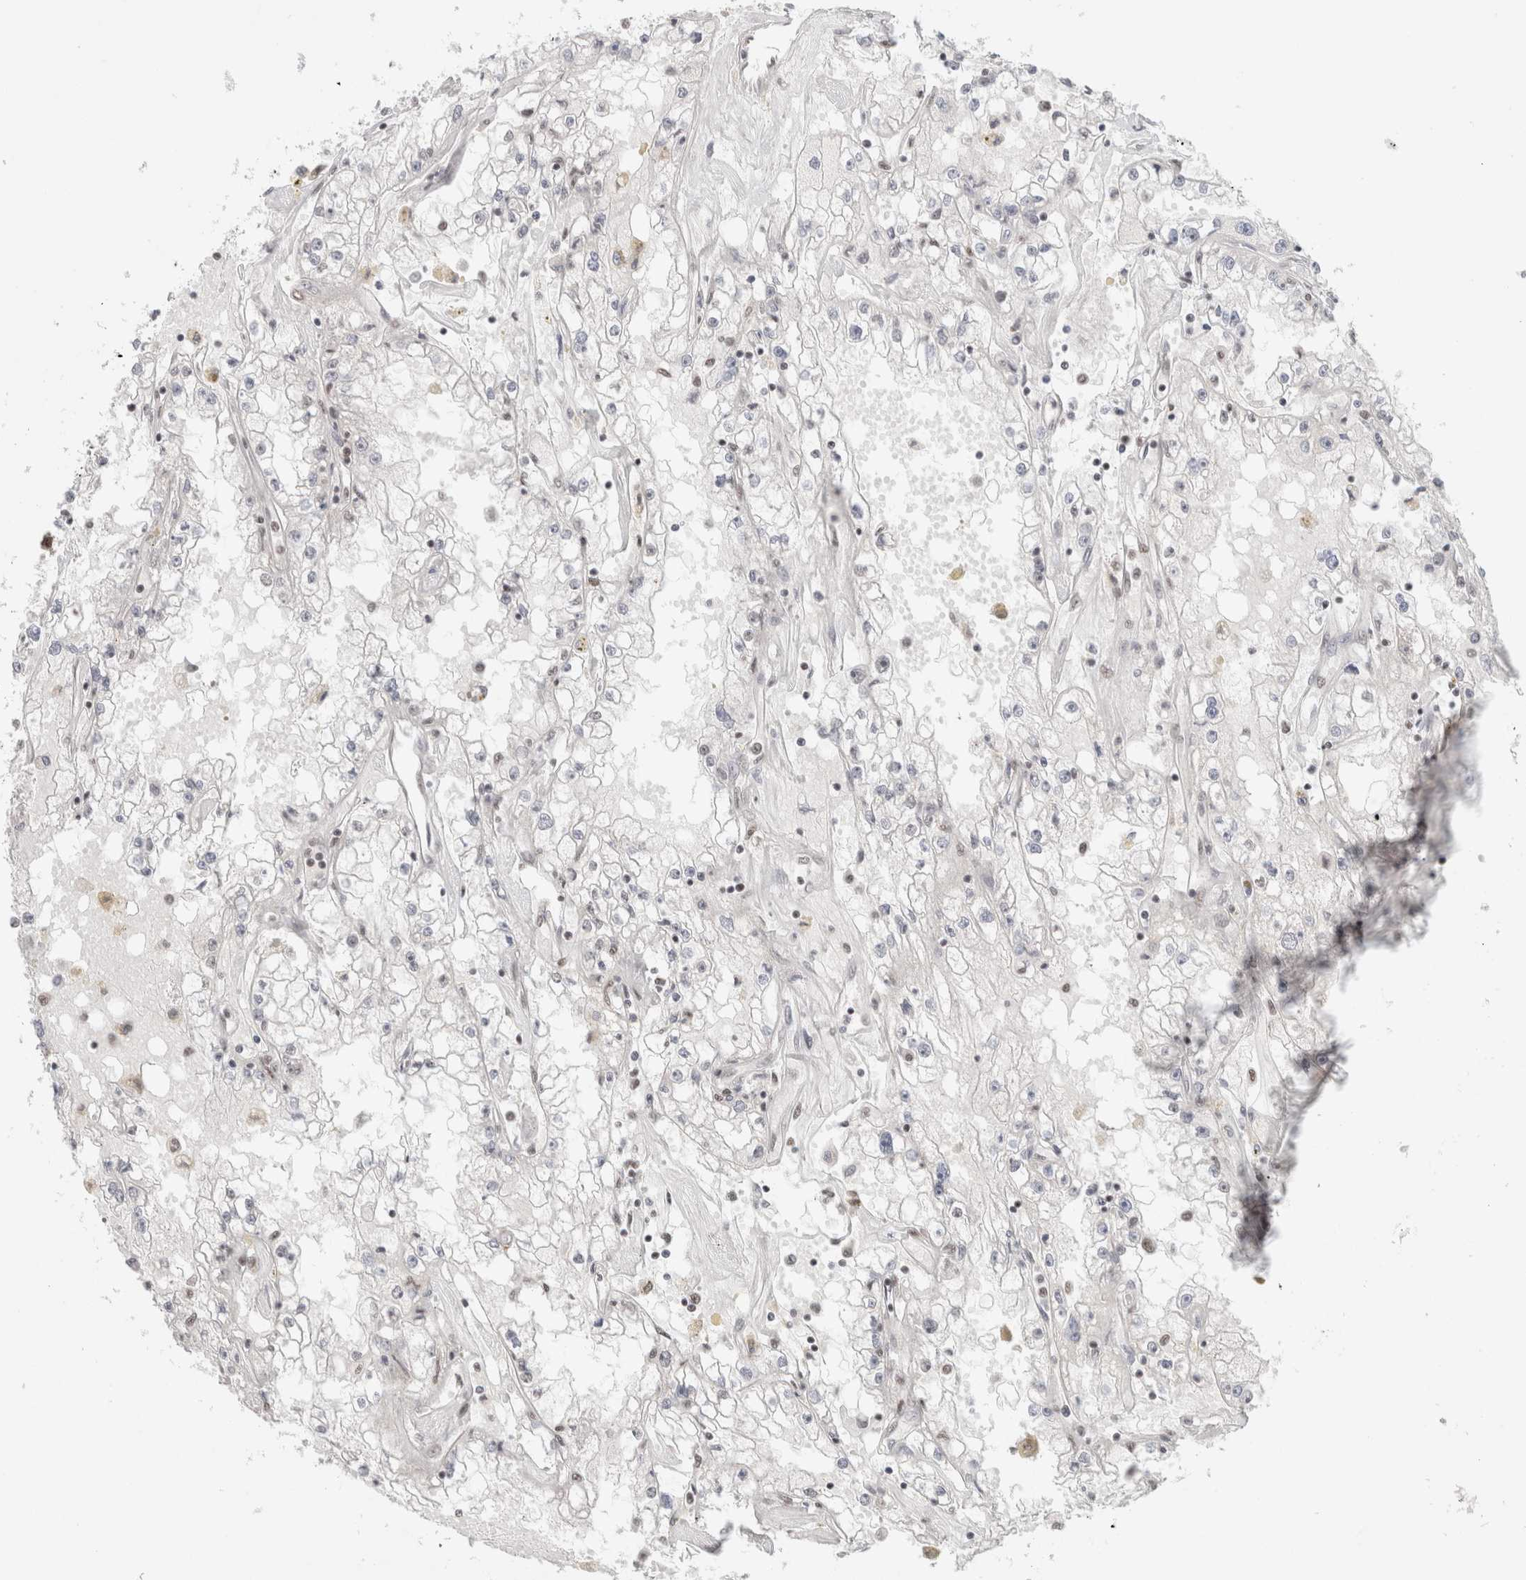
{"staining": {"intensity": "negative", "quantity": "none", "location": "none"}, "tissue": "renal cancer", "cell_type": "Tumor cells", "image_type": "cancer", "snomed": [{"axis": "morphology", "description": "Adenocarcinoma, NOS"}, {"axis": "topography", "description": "Kidney"}], "caption": "A high-resolution image shows immunohistochemistry (IHC) staining of adenocarcinoma (renal), which reveals no significant expression in tumor cells. (Stains: DAB (3,3'-diaminobenzidine) immunohistochemistry (IHC) with hematoxylin counter stain, Microscopy: brightfield microscopy at high magnification).", "gene": "TRMT12", "patient": {"sex": "male", "age": 56}}